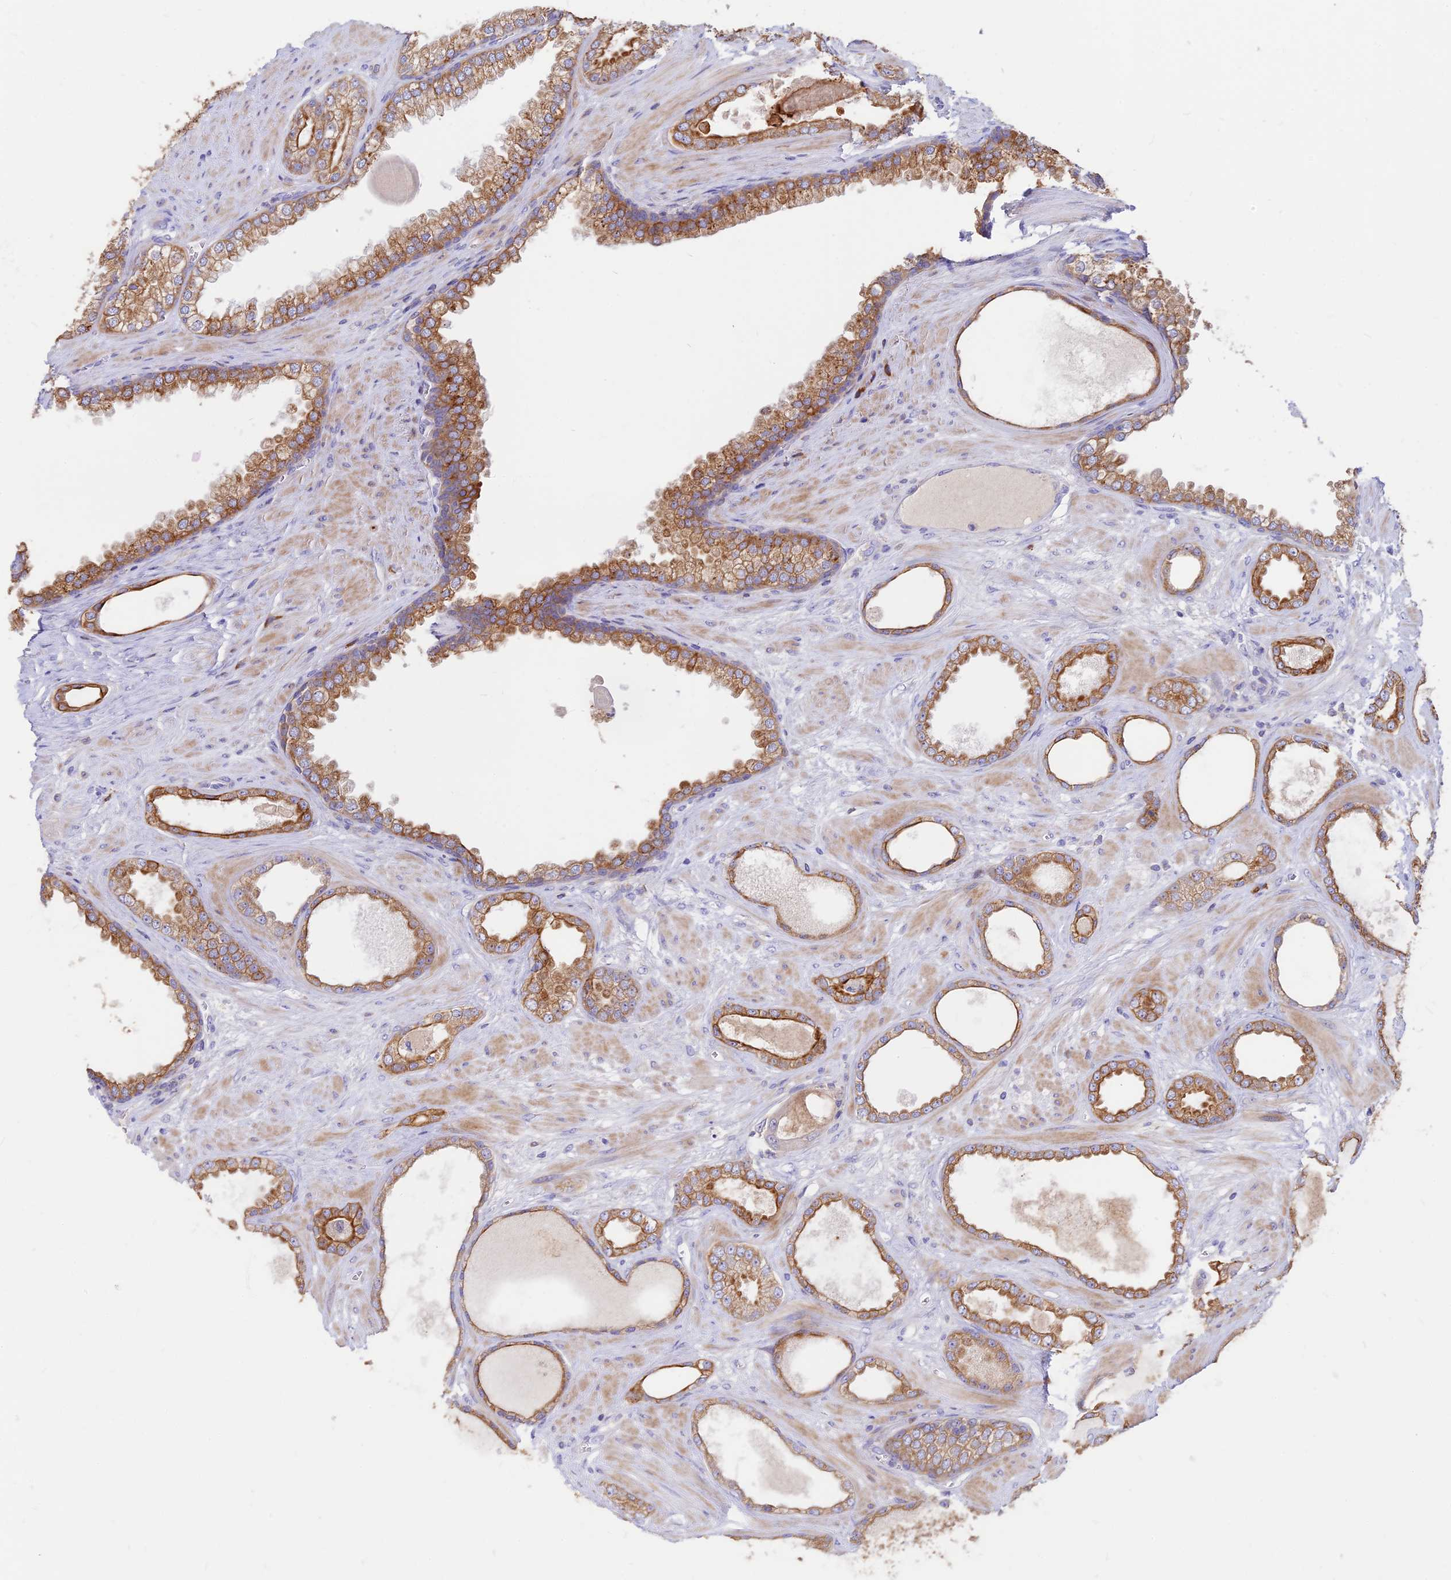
{"staining": {"intensity": "moderate", "quantity": ">75%", "location": "cytoplasmic/membranous"}, "tissue": "prostate cancer", "cell_type": "Tumor cells", "image_type": "cancer", "snomed": [{"axis": "morphology", "description": "Adenocarcinoma, Low grade"}, {"axis": "topography", "description": "Prostate"}], "caption": "Protein expression analysis of human prostate adenocarcinoma (low-grade) reveals moderate cytoplasmic/membranous expression in approximately >75% of tumor cells.", "gene": "DENND2D", "patient": {"sex": "male", "age": 57}}